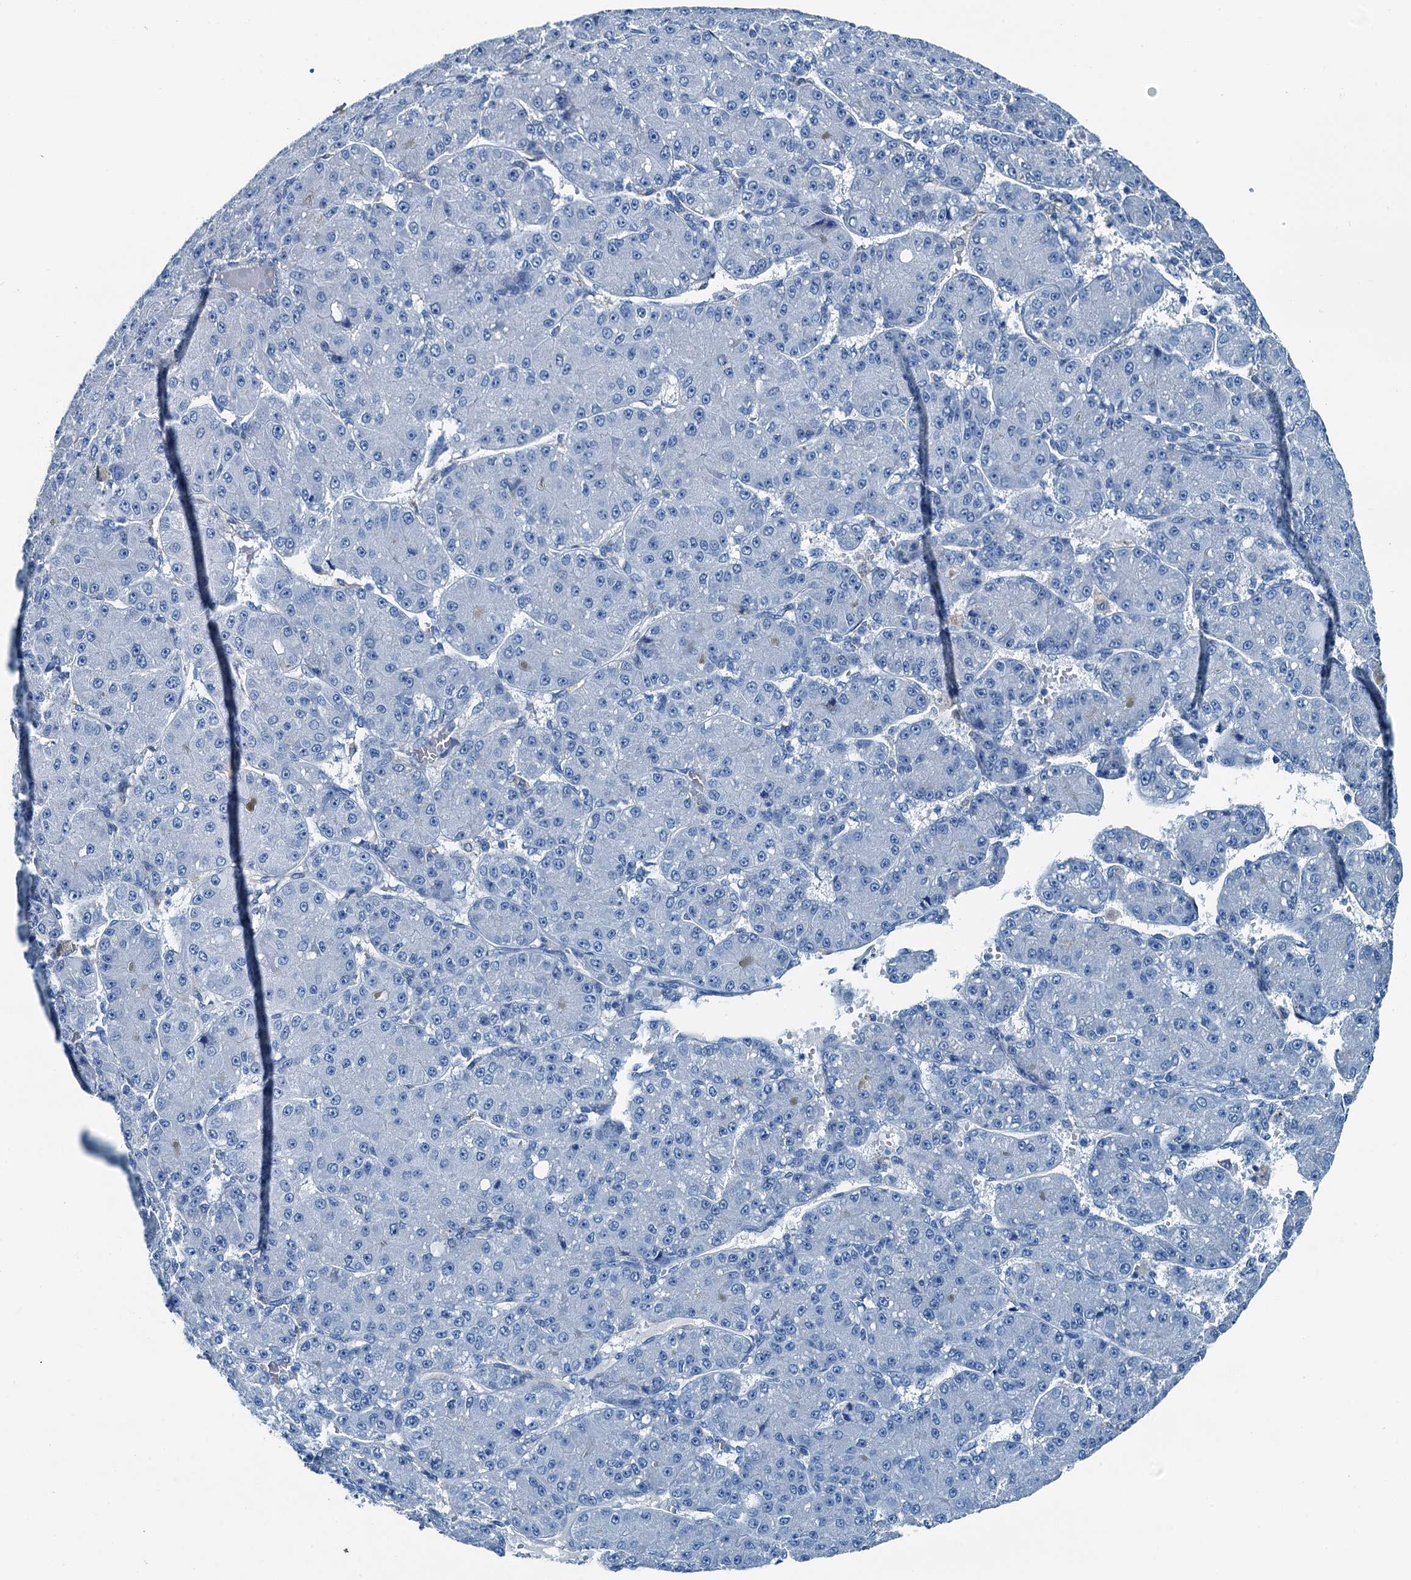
{"staining": {"intensity": "negative", "quantity": "none", "location": "none"}, "tissue": "liver cancer", "cell_type": "Tumor cells", "image_type": "cancer", "snomed": [{"axis": "morphology", "description": "Carcinoma, Hepatocellular, NOS"}, {"axis": "topography", "description": "Liver"}], "caption": "Micrograph shows no significant protein positivity in tumor cells of liver cancer. Brightfield microscopy of IHC stained with DAB (brown) and hematoxylin (blue), captured at high magnification.", "gene": "RAB3IL1", "patient": {"sex": "male", "age": 67}}